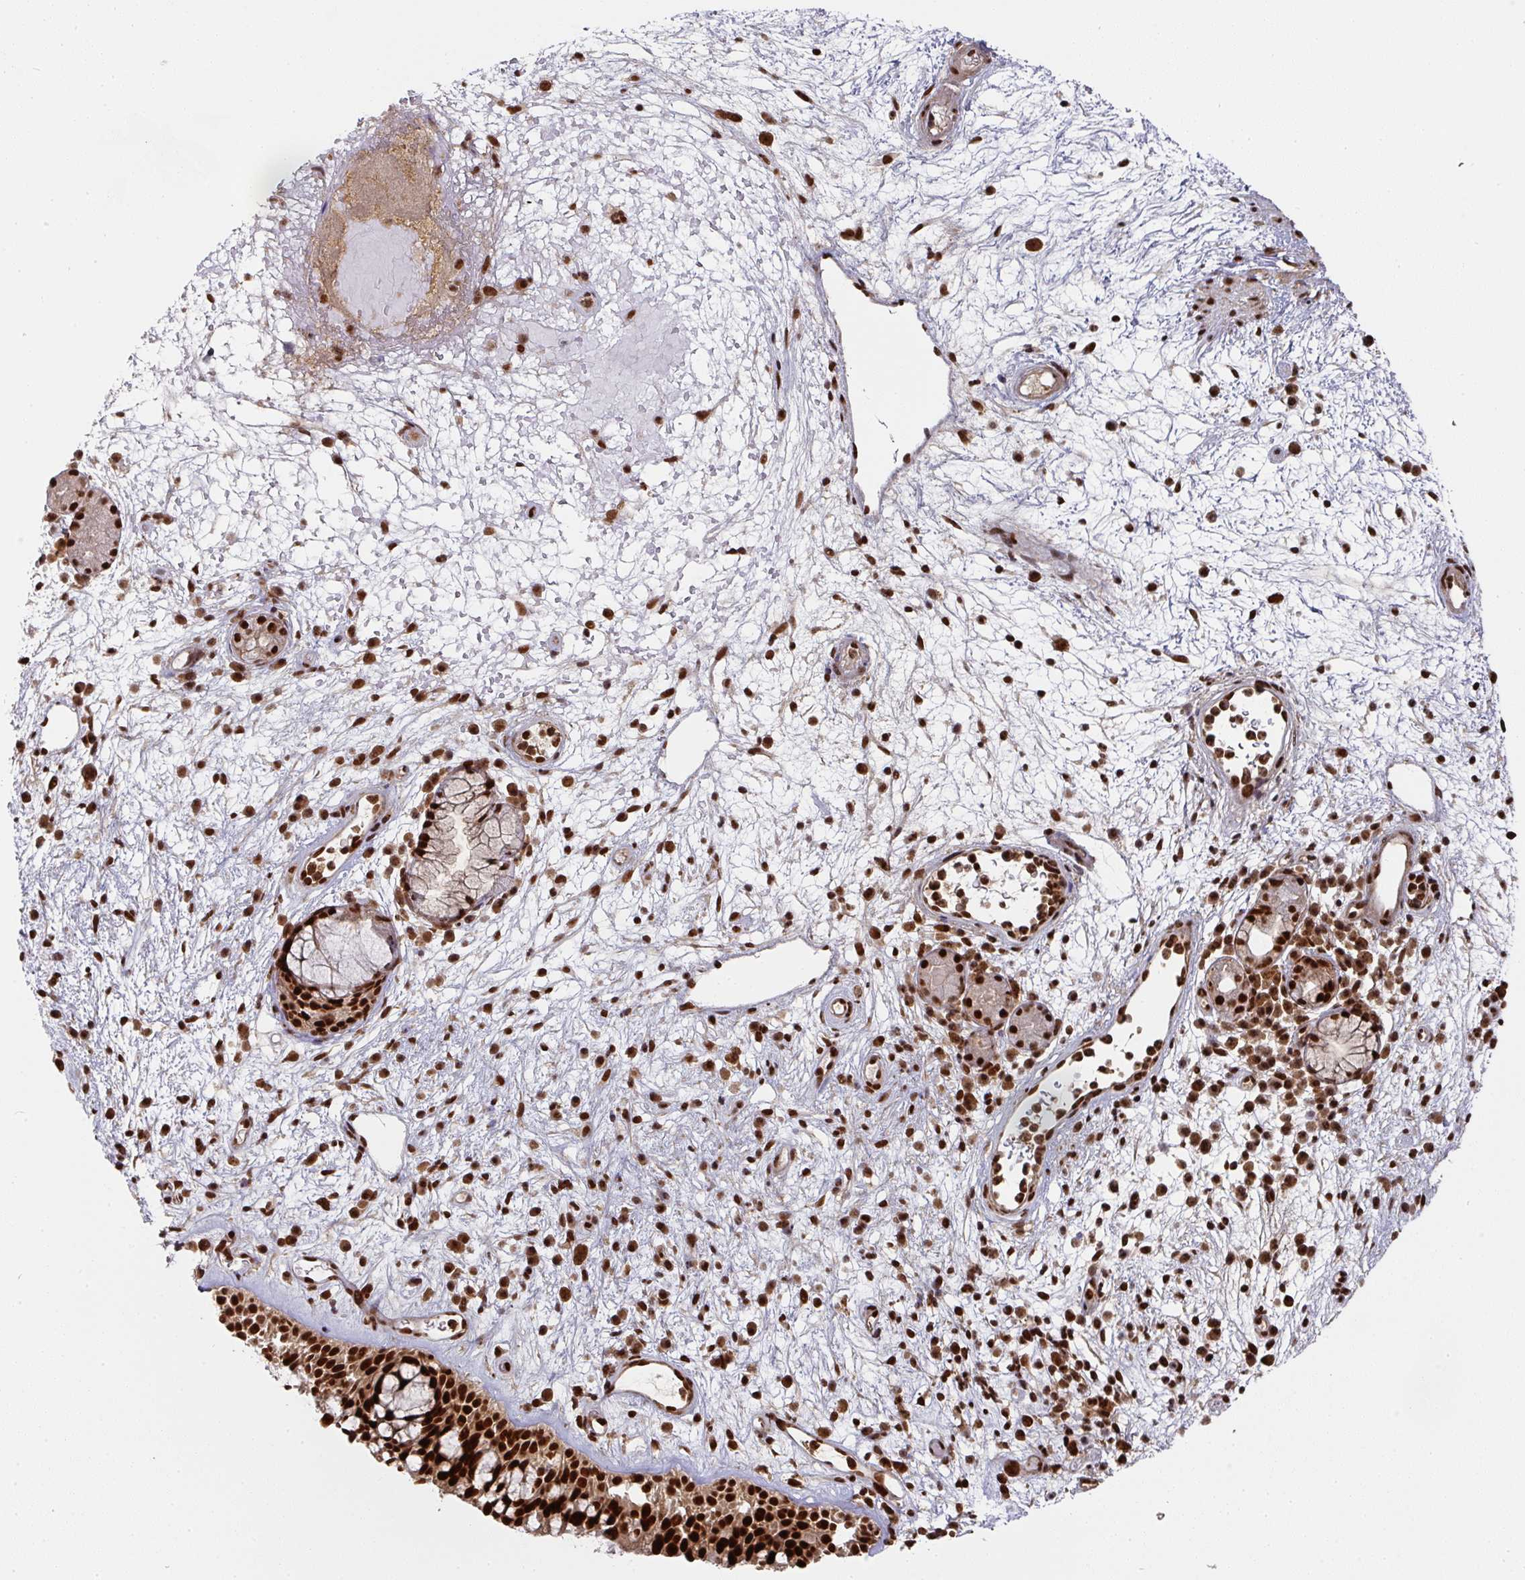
{"staining": {"intensity": "strong", "quantity": ">75%", "location": "nuclear"}, "tissue": "nasopharynx", "cell_type": "Respiratory epithelial cells", "image_type": "normal", "snomed": [{"axis": "morphology", "description": "Normal tissue, NOS"}, {"axis": "morphology", "description": "Inflammation, NOS"}, {"axis": "topography", "description": "Nasopharynx"}], "caption": "This micrograph reveals immunohistochemistry (IHC) staining of unremarkable human nasopharynx, with high strong nuclear expression in approximately >75% of respiratory epithelial cells.", "gene": "DIDO1", "patient": {"sex": "male", "age": 54}}